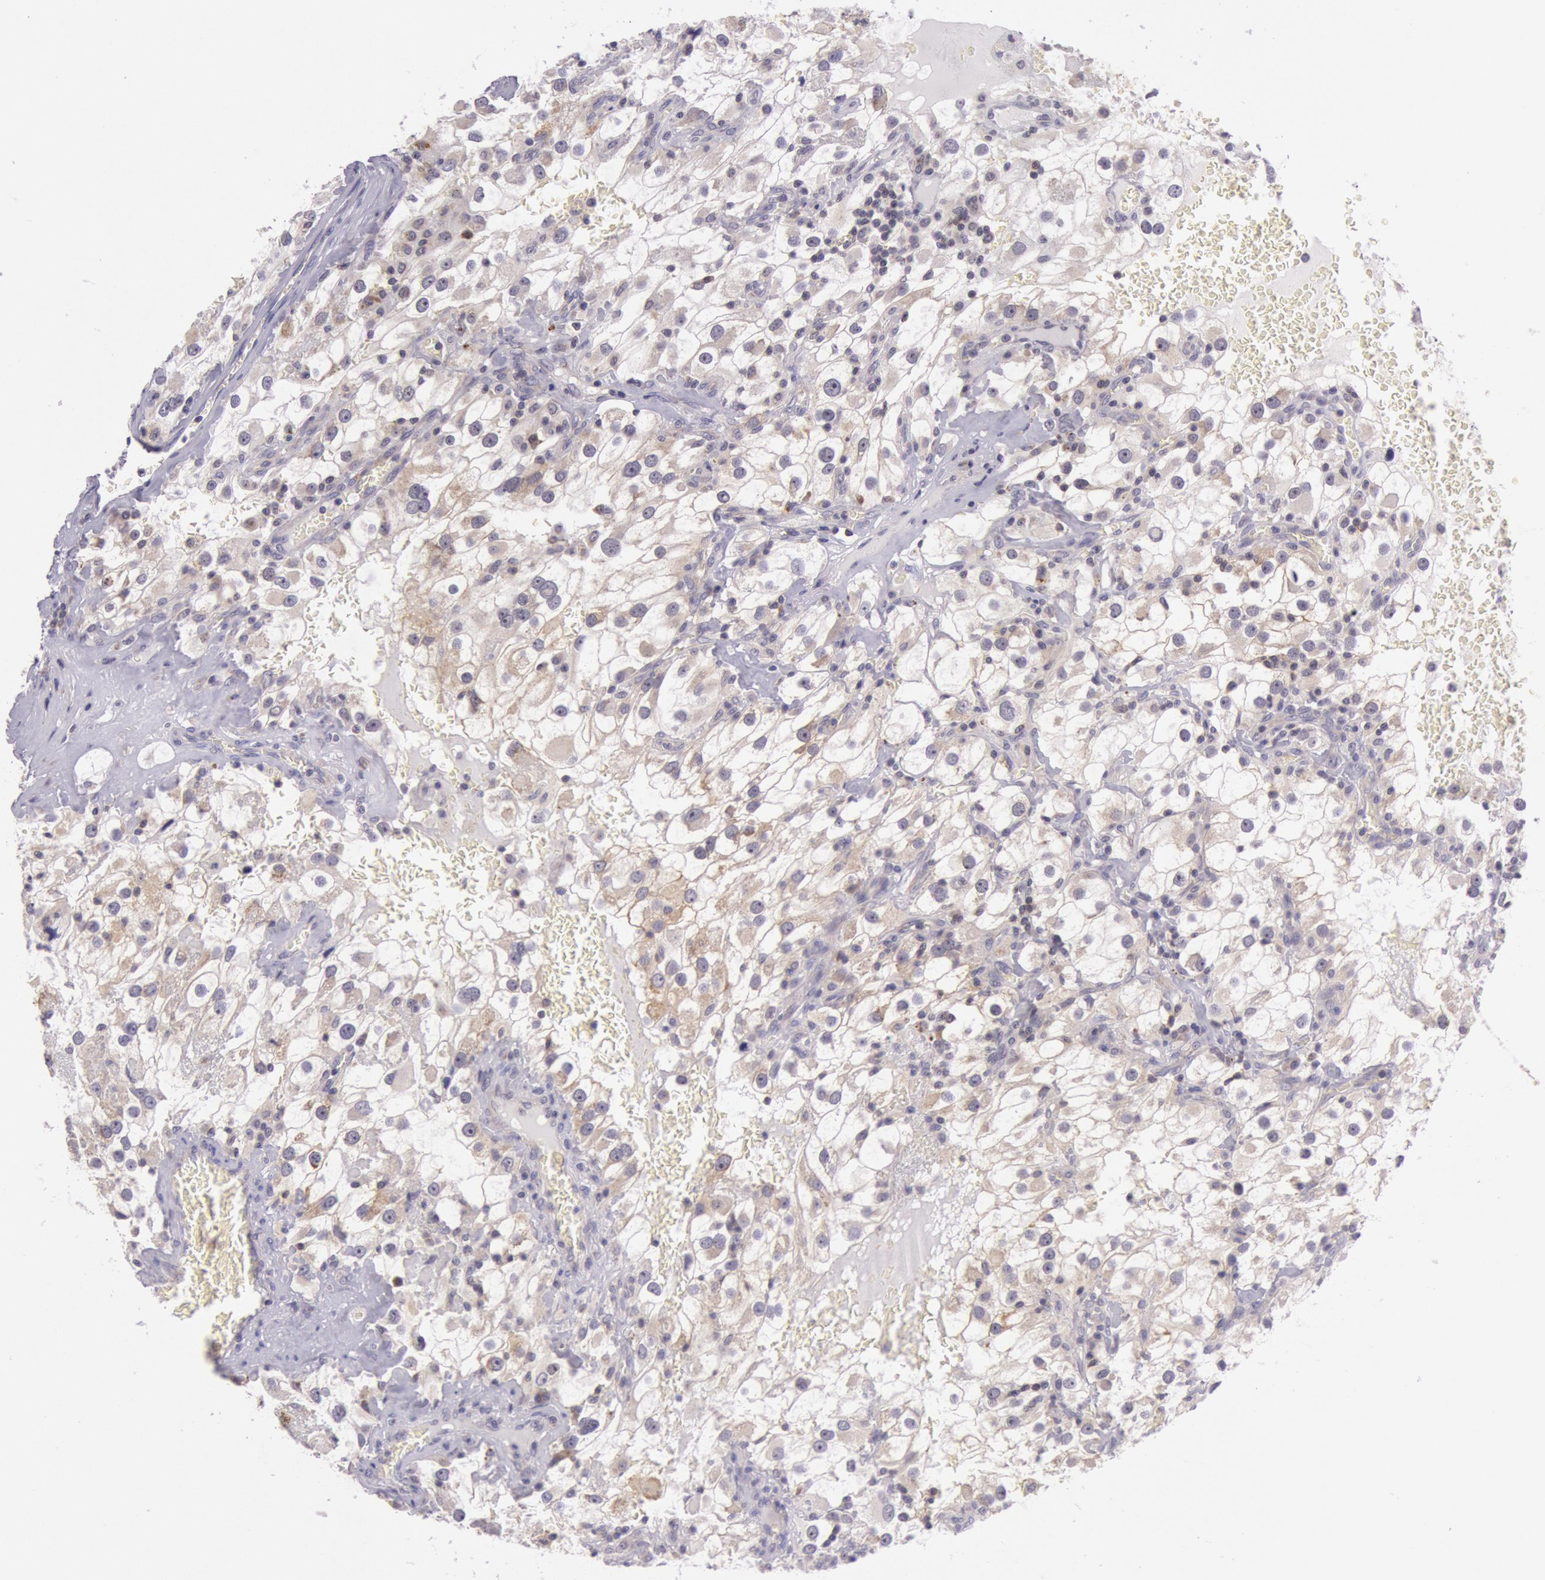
{"staining": {"intensity": "moderate", "quantity": "25%-75%", "location": "cytoplasmic/membranous"}, "tissue": "renal cancer", "cell_type": "Tumor cells", "image_type": "cancer", "snomed": [{"axis": "morphology", "description": "Adenocarcinoma, NOS"}, {"axis": "topography", "description": "Kidney"}], "caption": "Immunohistochemistry micrograph of neoplastic tissue: human renal cancer stained using immunohistochemistry (IHC) exhibits medium levels of moderate protein expression localized specifically in the cytoplasmic/membranous of tumor cells, appearing as a cytoplasmic/membranous brown color.", "gene": "CDK16", "patient": {"sex": "female", "age": 52}}